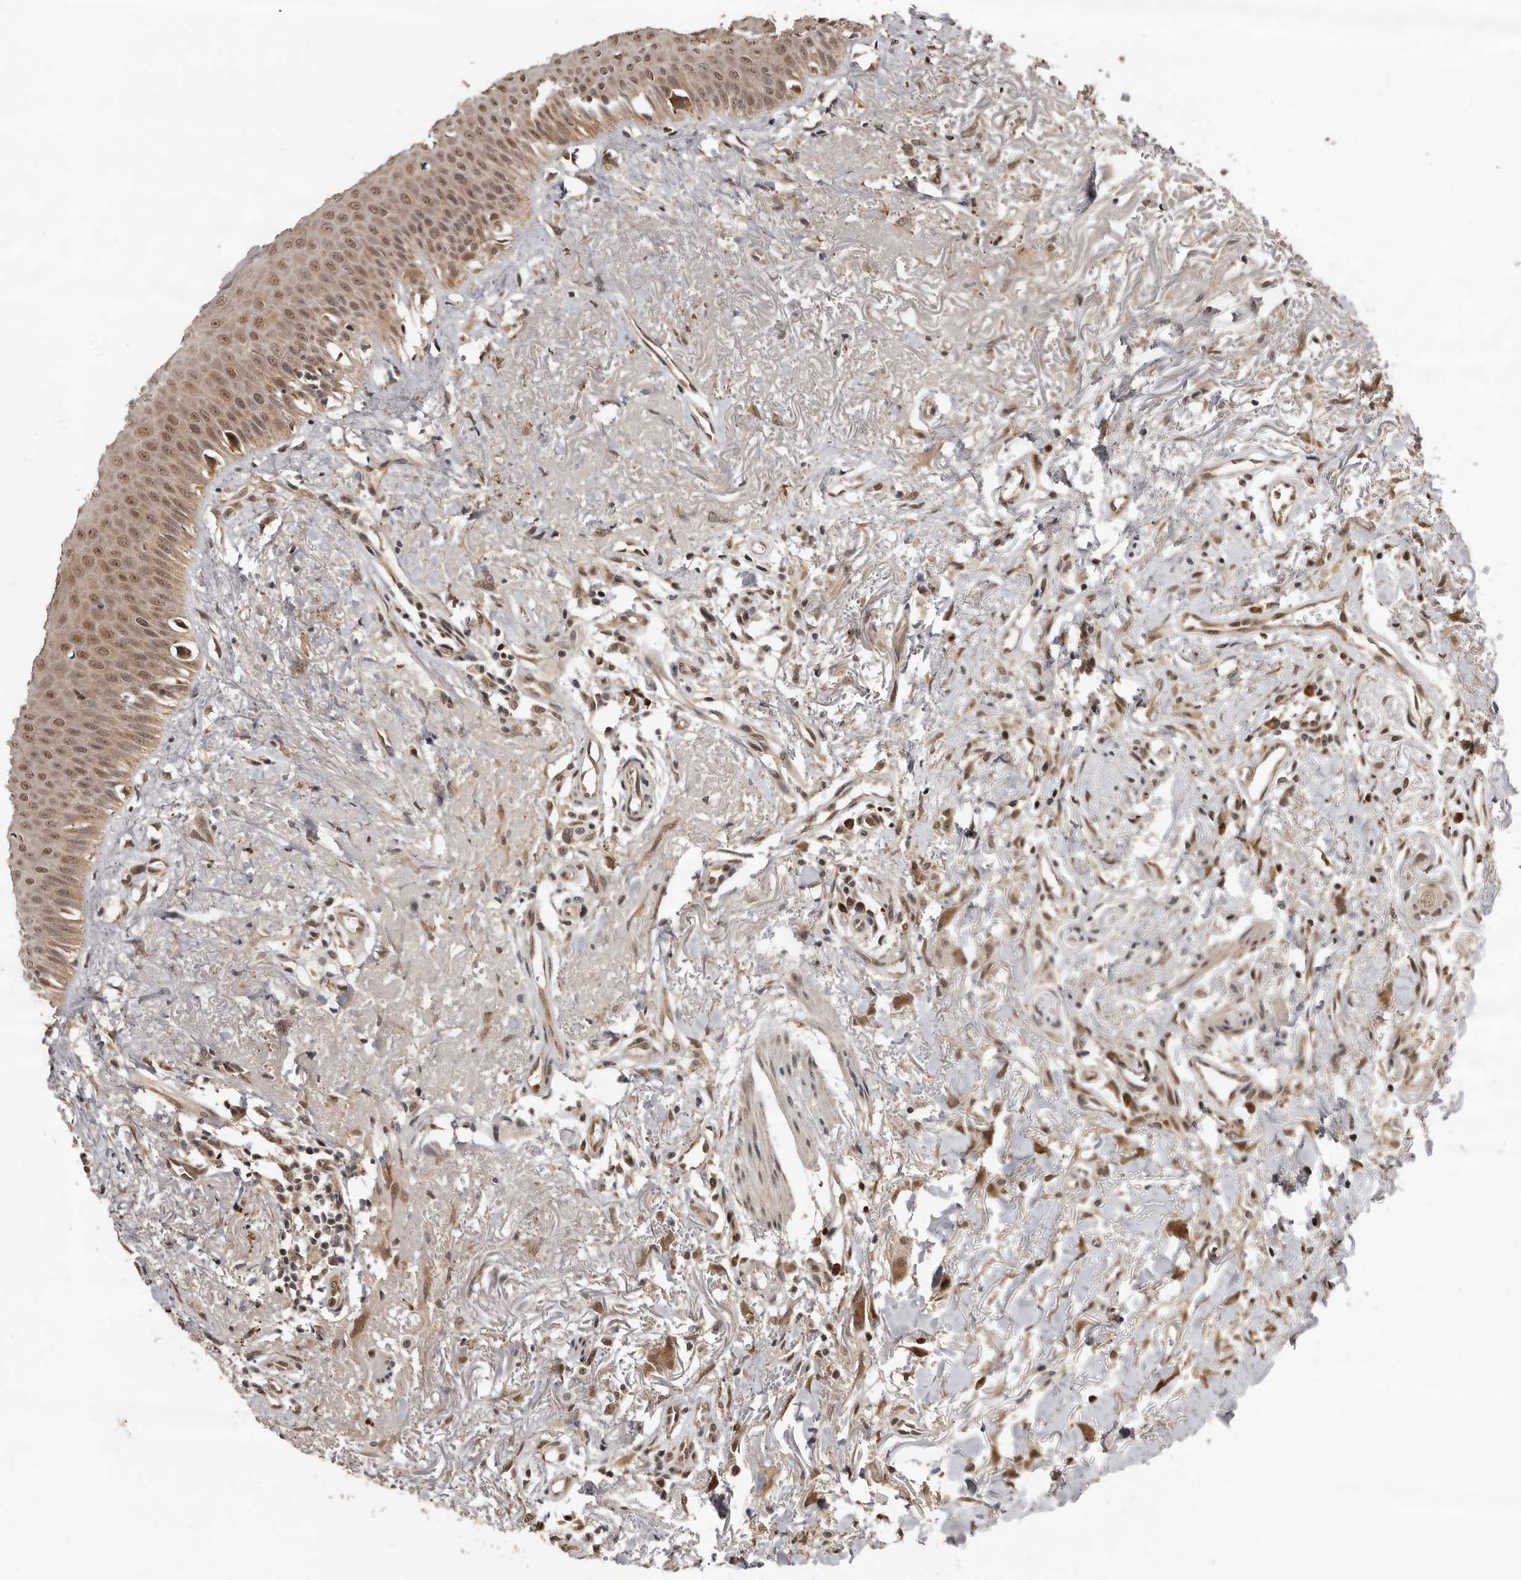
{"staining": {"intensity": "moderate", "quantity": ">75%", "location": "cytoplasmic/membranous,nuclear"}, "tissue": "oral mucosa", "cell_type": "Squamous epithelial cells", "image_type": "normal", "snomed": [{"axis": "morphology", "description": "Normal tissue, NOS"}, {"axis": "topography", "description": "Oral tissue"}], "caption": "IHC micrograph of normal oral mucosa: human oral mucosa stained using immunohistochemistry (IHC) demonstrates medium levels of moderate protein expression localized specifically in the cytoplasmic/membranous,nuclear of squamous epithelial cells, appearing as a cytoplasmic/membranous,nuclear brown color.", "gene": "LRGUK", "patient": {"sex": "female", "age": 70}}